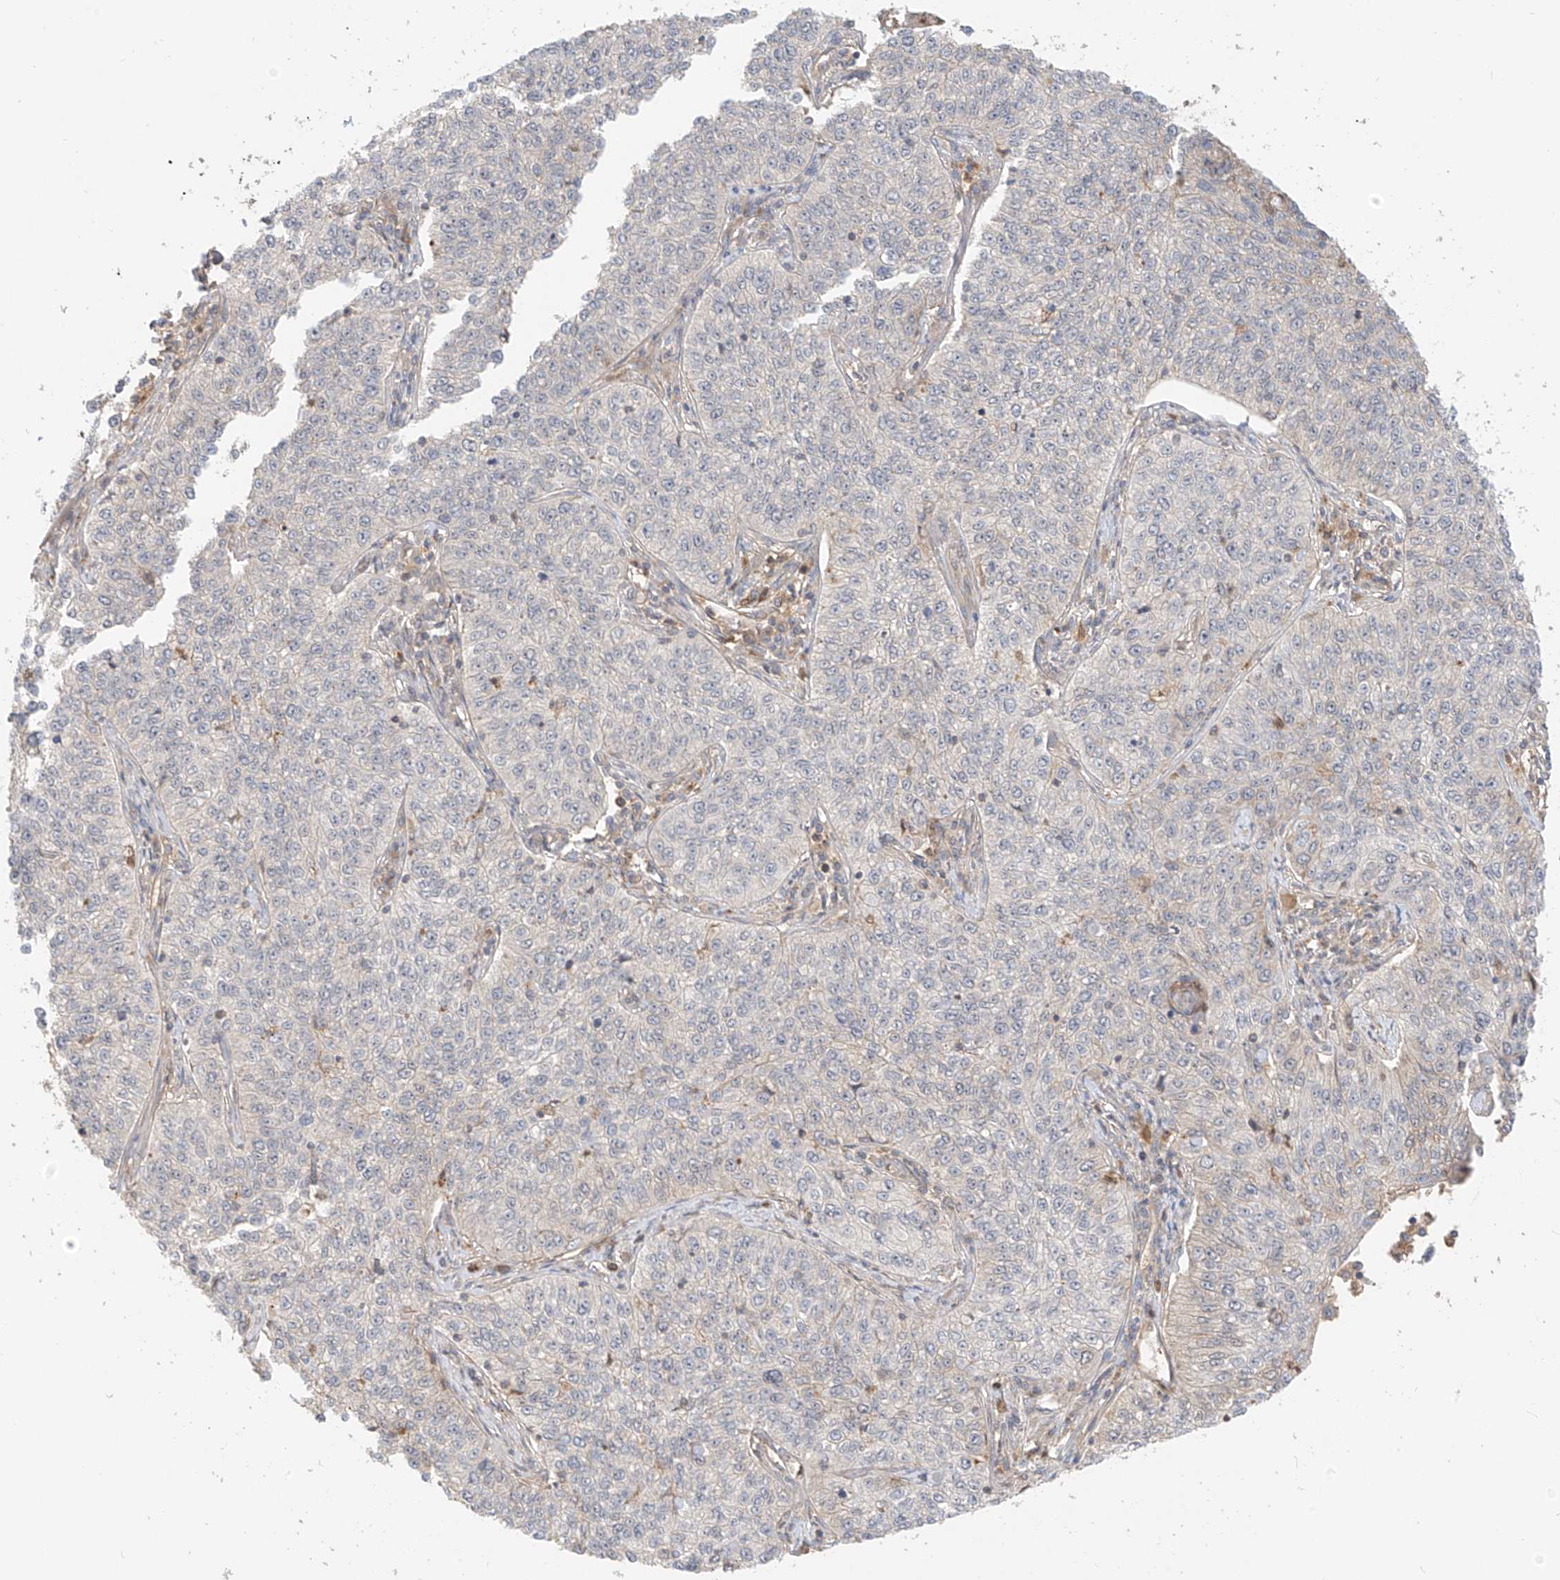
{"staining": {"intensity": "negative", "quantity": "none", "location": "none"}, "tissue": "cervical cancer", "cell_type": "Tumor cells", "image_type": "cancer", "snomed": [{"axis": "morphology", "description": "Squamous cell carcinoma, NOS"}, {"axis": "topography", "description": "Cervix"}], "caption": "Protein analysis of cervical squamous cell carcinoma reveals no significant staining in tumor cells. The staining was performed using DAB (3,3'-diaminobenzidine) to visualize the protein expression in brown, while the nuclei were stained in blue with hematoxylin (Magnification: 20x).", "gene": "CACNA2D4", "patient": {"sex": "female", "age": 35}}